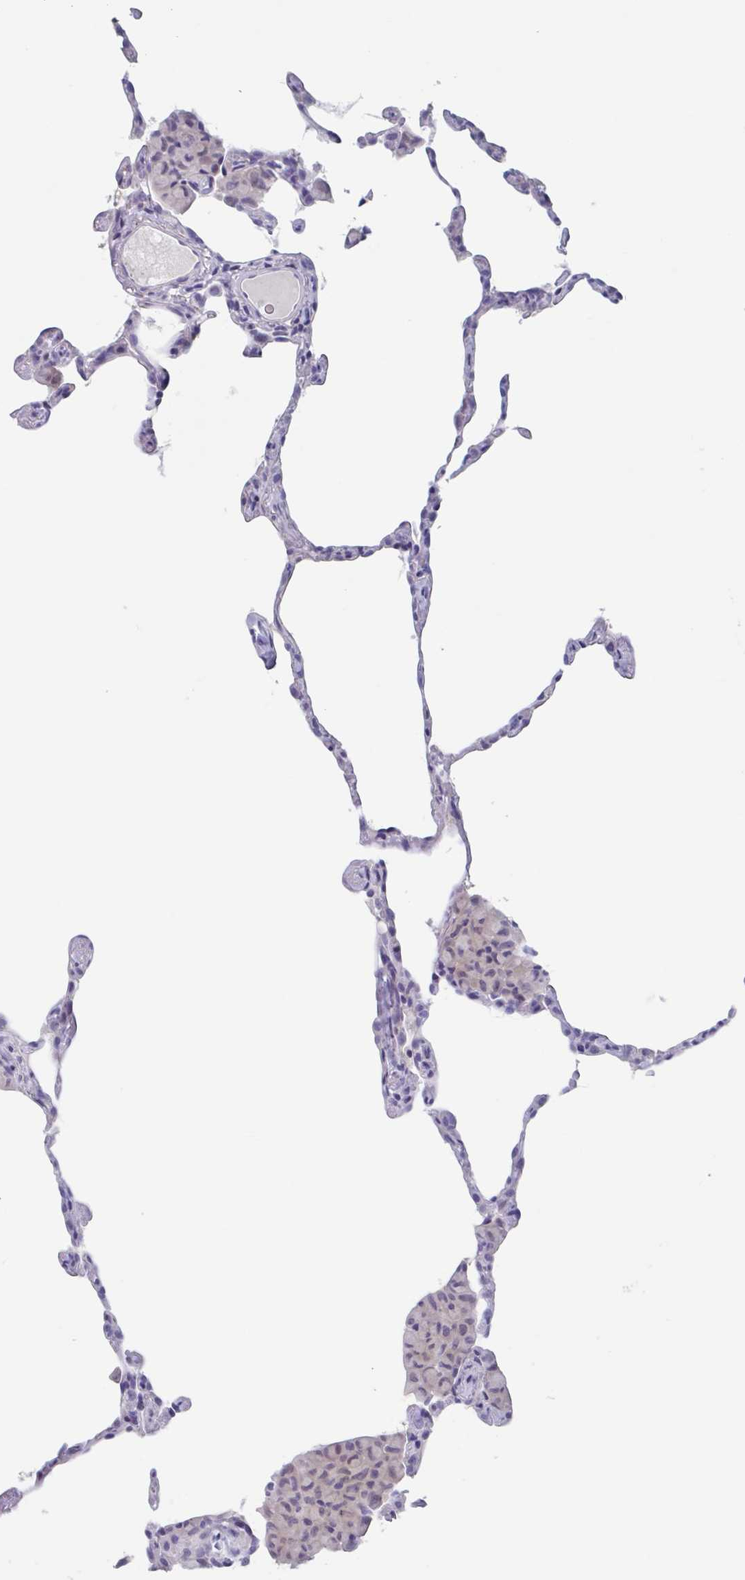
{"staining": {"intensity": "negative", "quantity": "none", "location": "none"}, "tissue": "lung", "cell_type": "Alveolar cells", "image_type": "normal", "snomed": [{"axis": "morphology", "description": "Normal tissue, NOS"}, {"axis": "topography", "description": "Lung"}], "caption": "Lung was stained to show a protein in brown. There is no significant positivity in alveolar cells. (Immunohistochemistry (ihc), brightfield microscopy, high magnification).", "gene": "NOXRED1", "patient": {"sex": "female", "age": 57}}